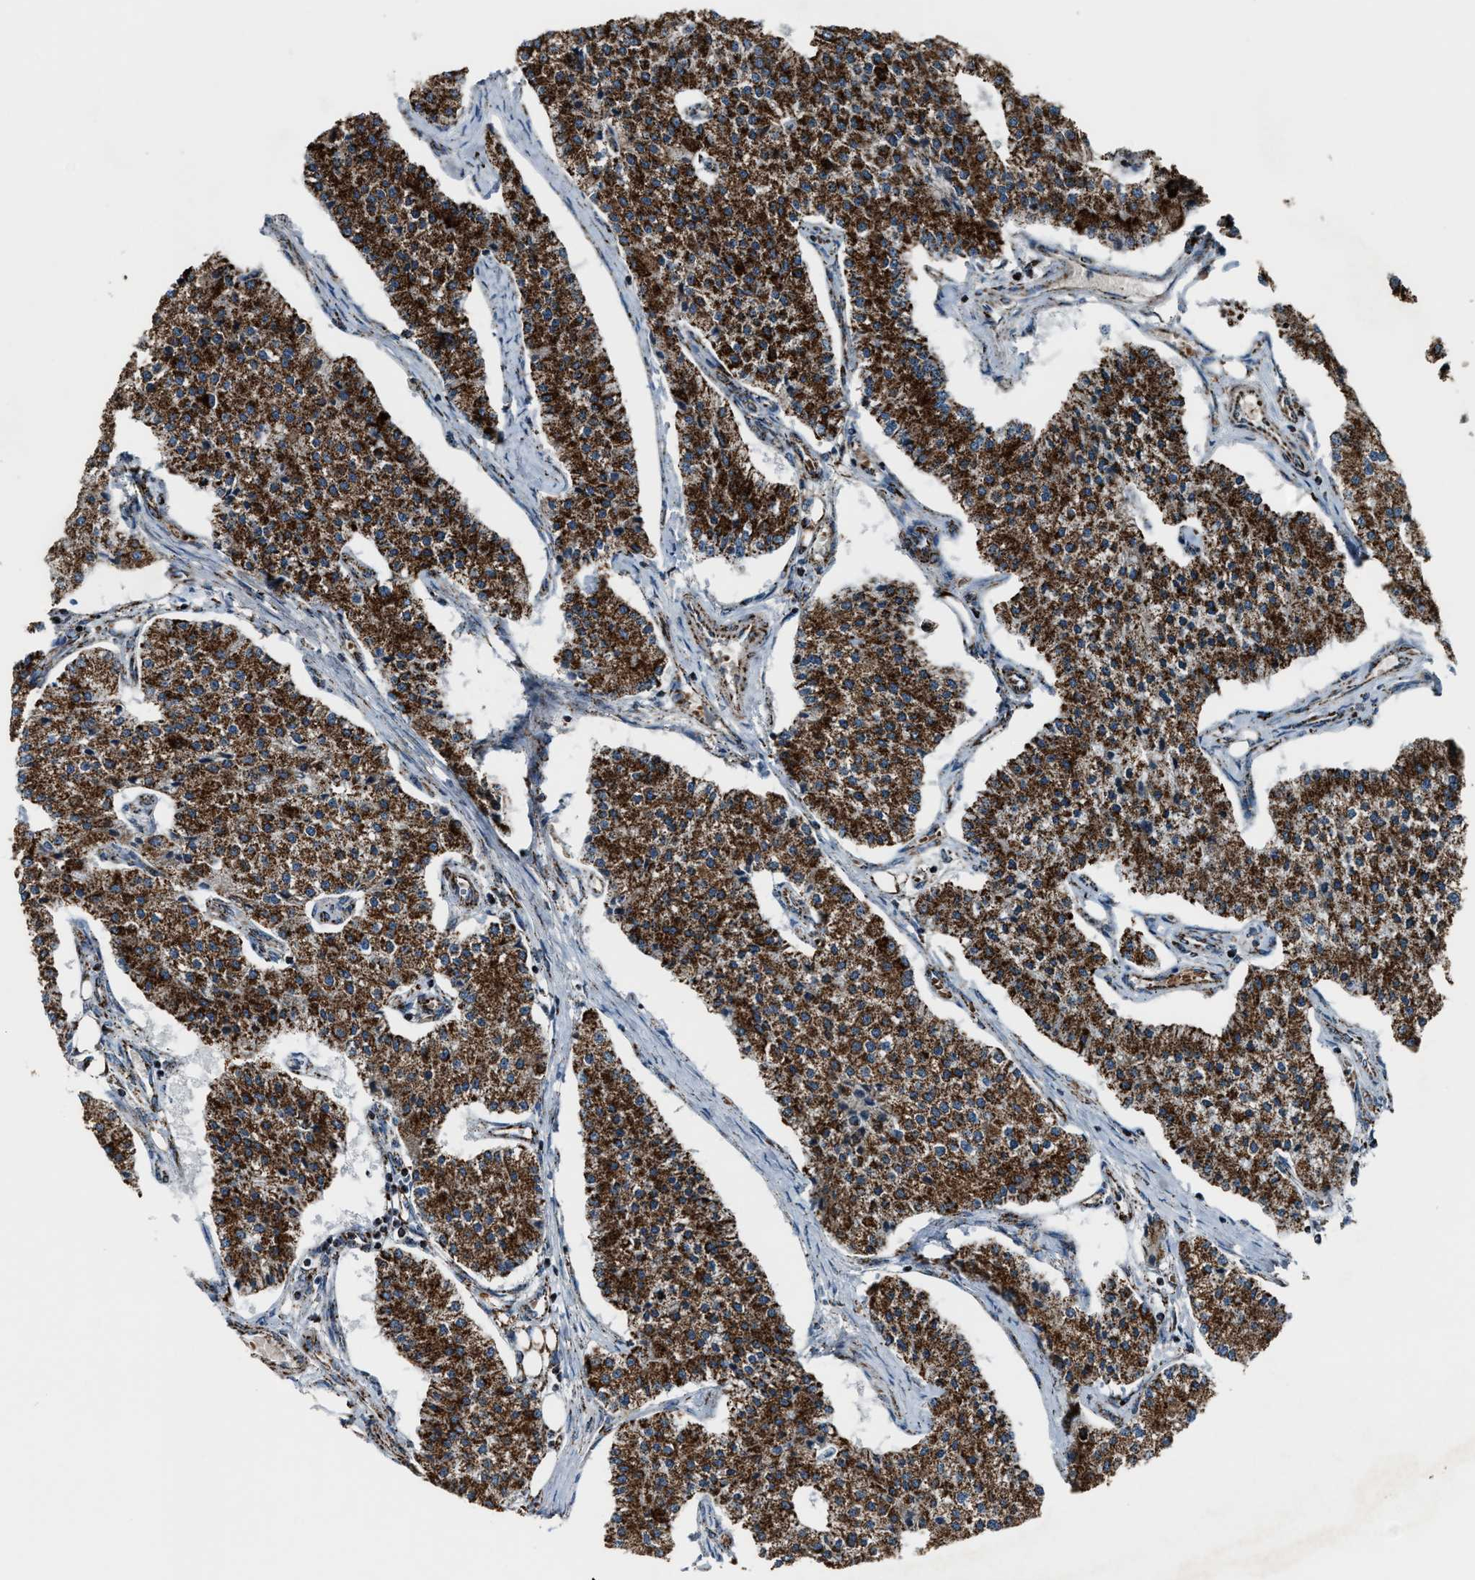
{"staining": {"intensity": "strong", "quantity": ">75%", "location": "cytoplasmic/membranous"}, "tissue": "carcinoid", "cell_type": "Tumor cells", "image_type": "cancer", "snomed": [{"axis": "morphology", "description": "Carcinoid, malignant, NOS"}, {"axis": "topography", "description": "Colon"}], "caption": "About >75% of tumor cells in human malignant carcinoid display strong cytoplasmic/membranous protein staining as visualized by brown immunohistochemical staining.", "gene": "CHN2", "patient": {"sex": "female", "age": 52}}